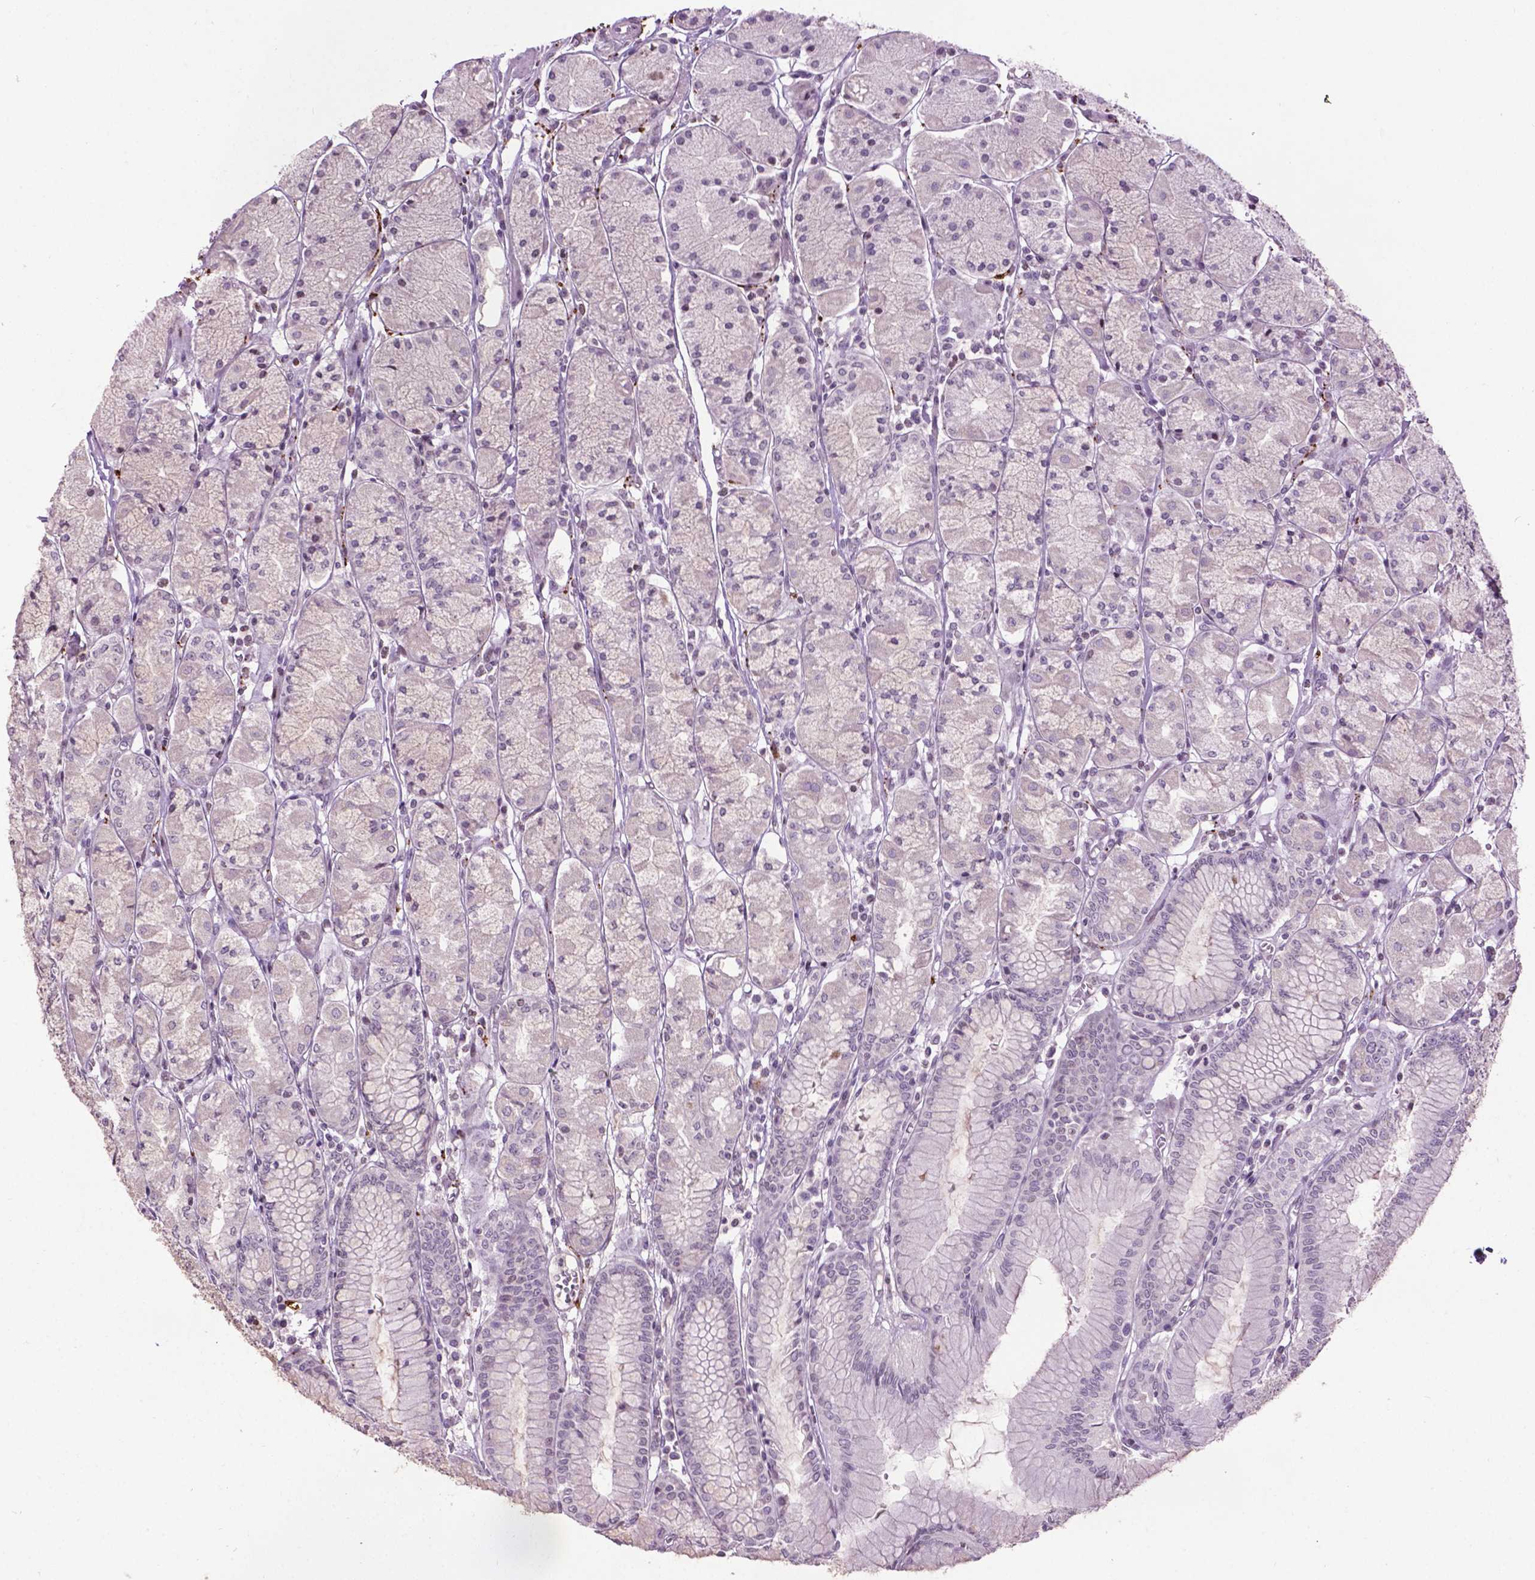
{"staining": {"intensity": "moderate", "quantity": "<25%", "location": "nuclear"}, "tissue": "stomach", "cell_type": "Glandular cells", "image_type": "normal", "snomed": [{"axis": "morphology", "description": "Normal tissue, NOS"}, {"axis": "topography", "description": "Stomach, upper"}], "caption": "This image demonstrates IHC staining of unremarkable human stomach, with low moderate nuclear staining in about <25% of glandular cells.", "gene": "TH", "patient": {"sex": "male", "age": 69}}